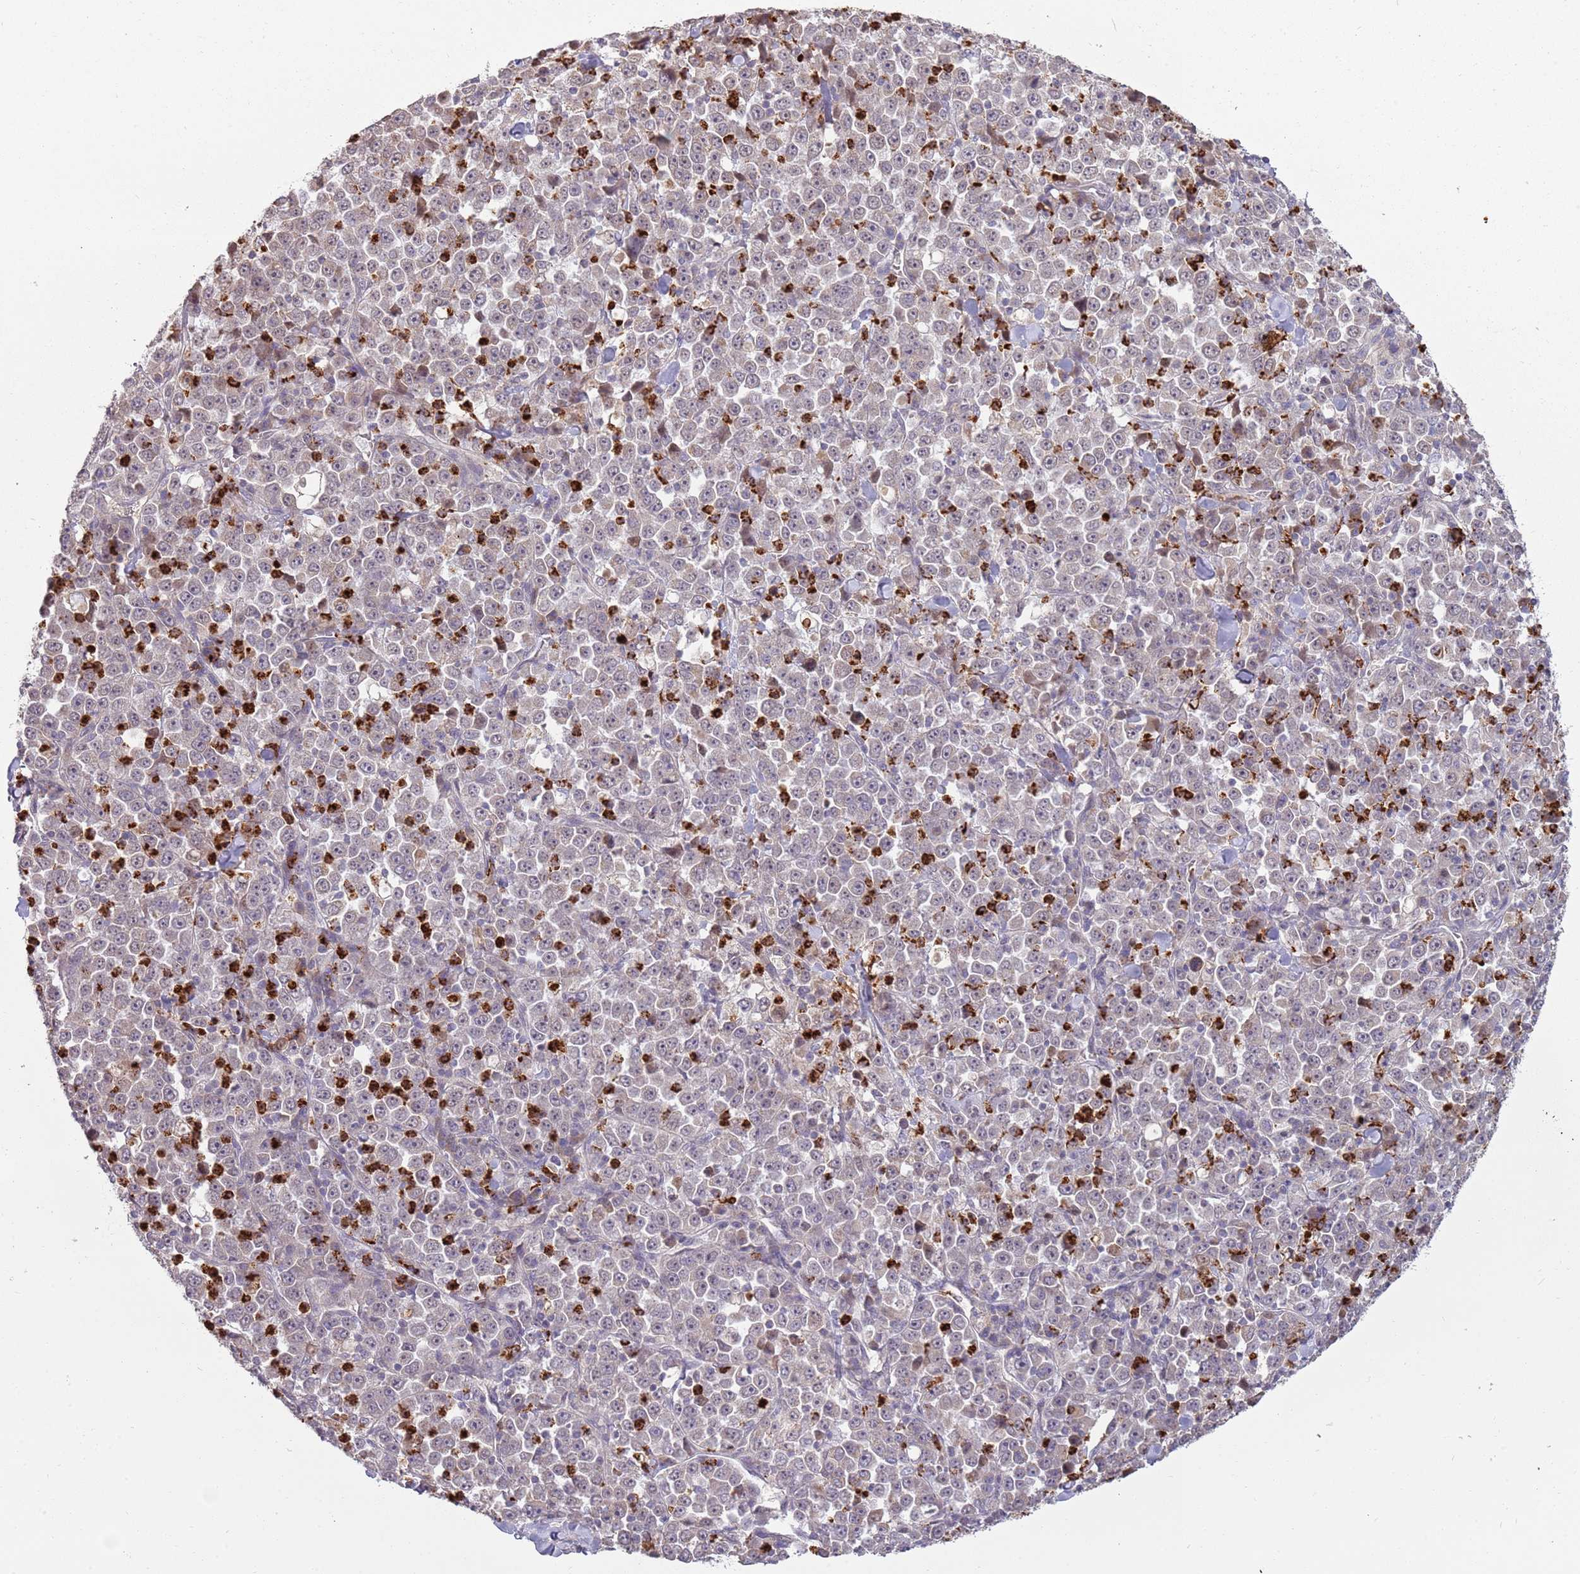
{"staining": {"intensity": "weak", "quantity": "25%-75%", "location": "cytoplasmic/membranous,nuclear"}, "tissue": "stomach cancer", "cell_type": "Tumor cells", "image_type": "cancer", "snomed": [{"axis": "morphology", "description": "Normal tissue, NOS"}, {"axis": "morphology", "description": "Adenocarcinoma, NOS"}, {"axis": "topography", "description": "Stomach, upper"}, {"axis": "topography", "description": "Stomach"}], "caption": "Weak cytoplasmic/membranous and nuclear protein expression is identified in approximately 25%-75% of tumor cells in stomach adenocarcinoma.", "gene": "NBPF6", "patient": {"sex": "male", "age": 59}}